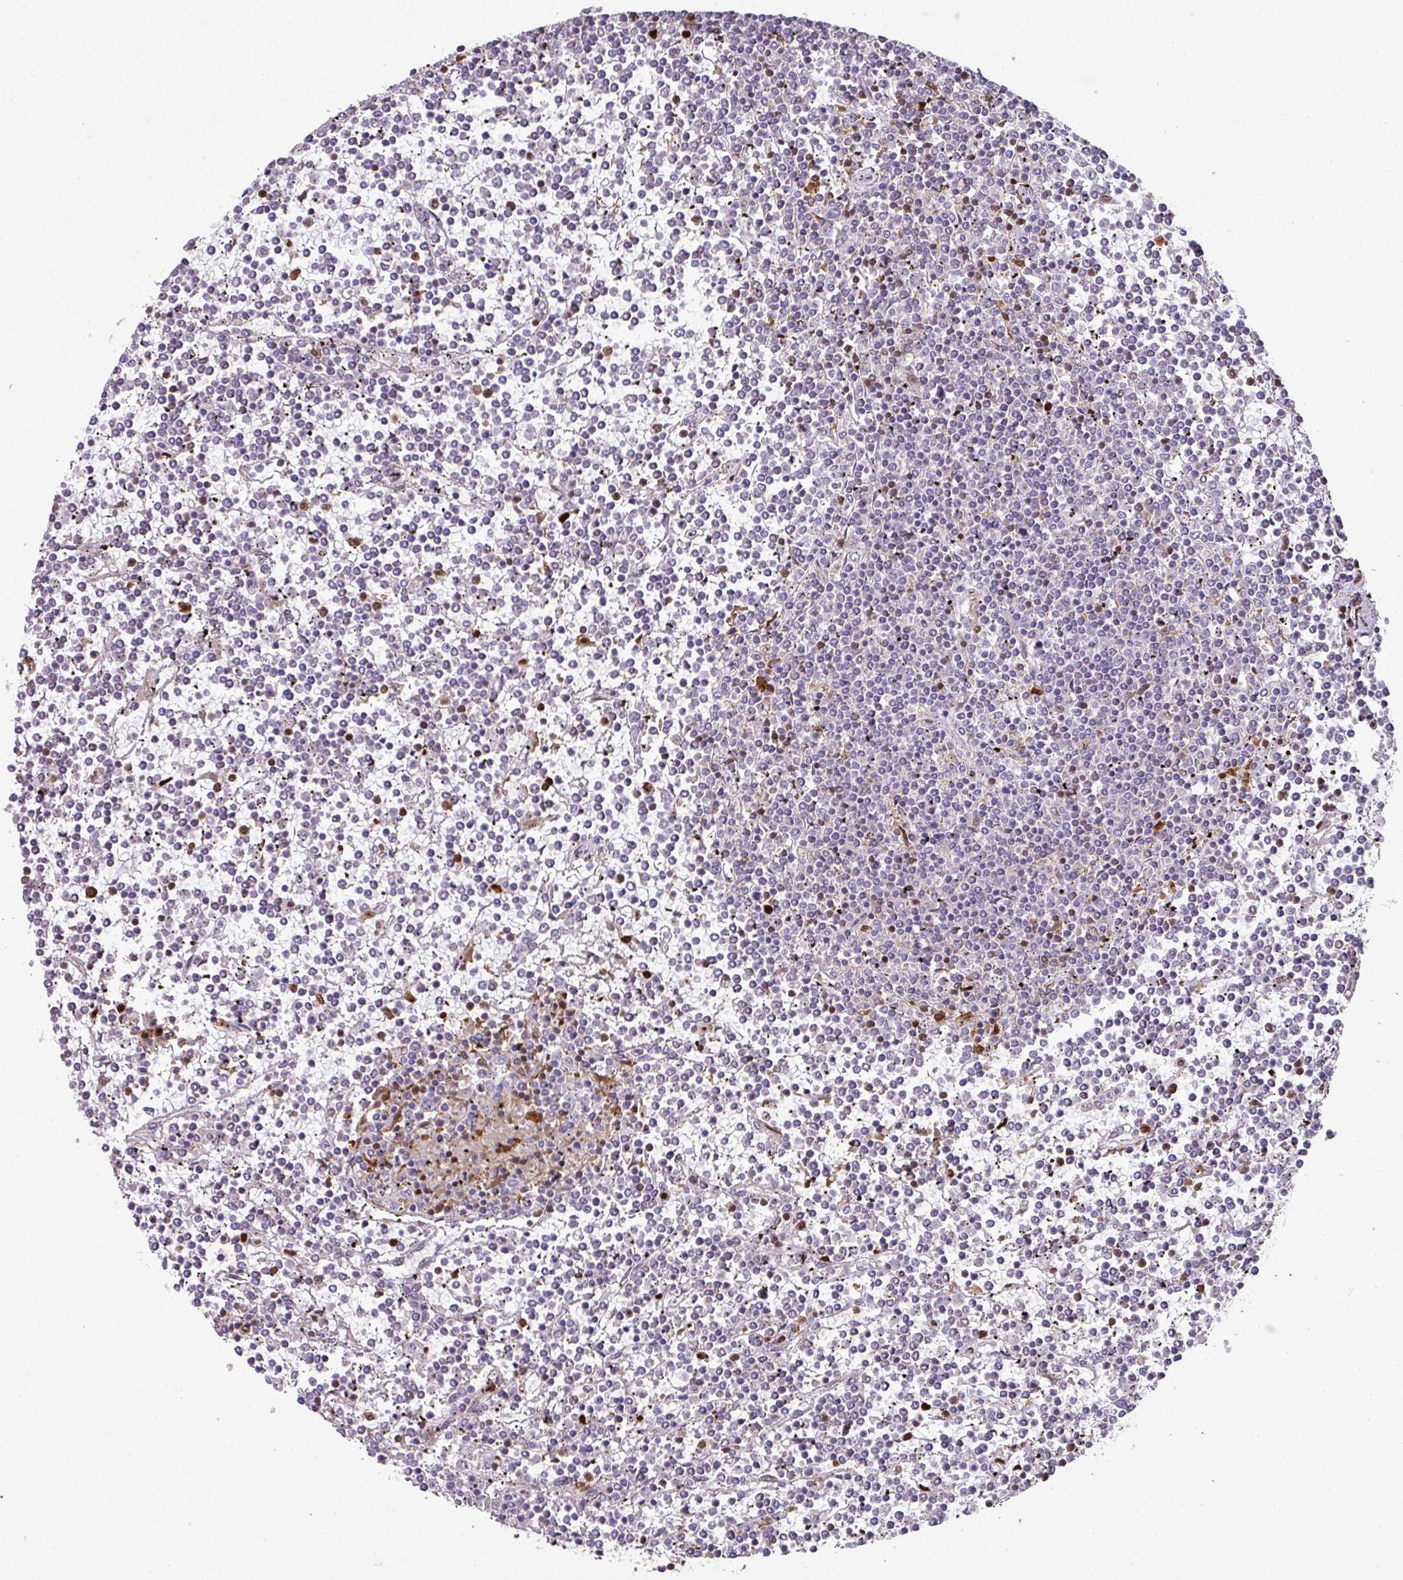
{"staining": {"intensity": "negative", "quantity": "none", "location": "none"}, "tissue": "lymphoma", "cell_type": "Tumor cells", "image_type": "cancer", "snomed": [{"axis": "morphology", "description": "Malignant lymphoma, non-Hodgkin's type, Low grade"}, {"axis": "topography", "description": "Spleen"}], "caption": "Immunohistochemical staining of lymphoma shows no significant expression in tumor cells. (DAB immunohistochemistry visualized using brightfield microscopy, high magnification).", "gene": "SAMHD1", "patient": {"sex": "female", "age": 19}}